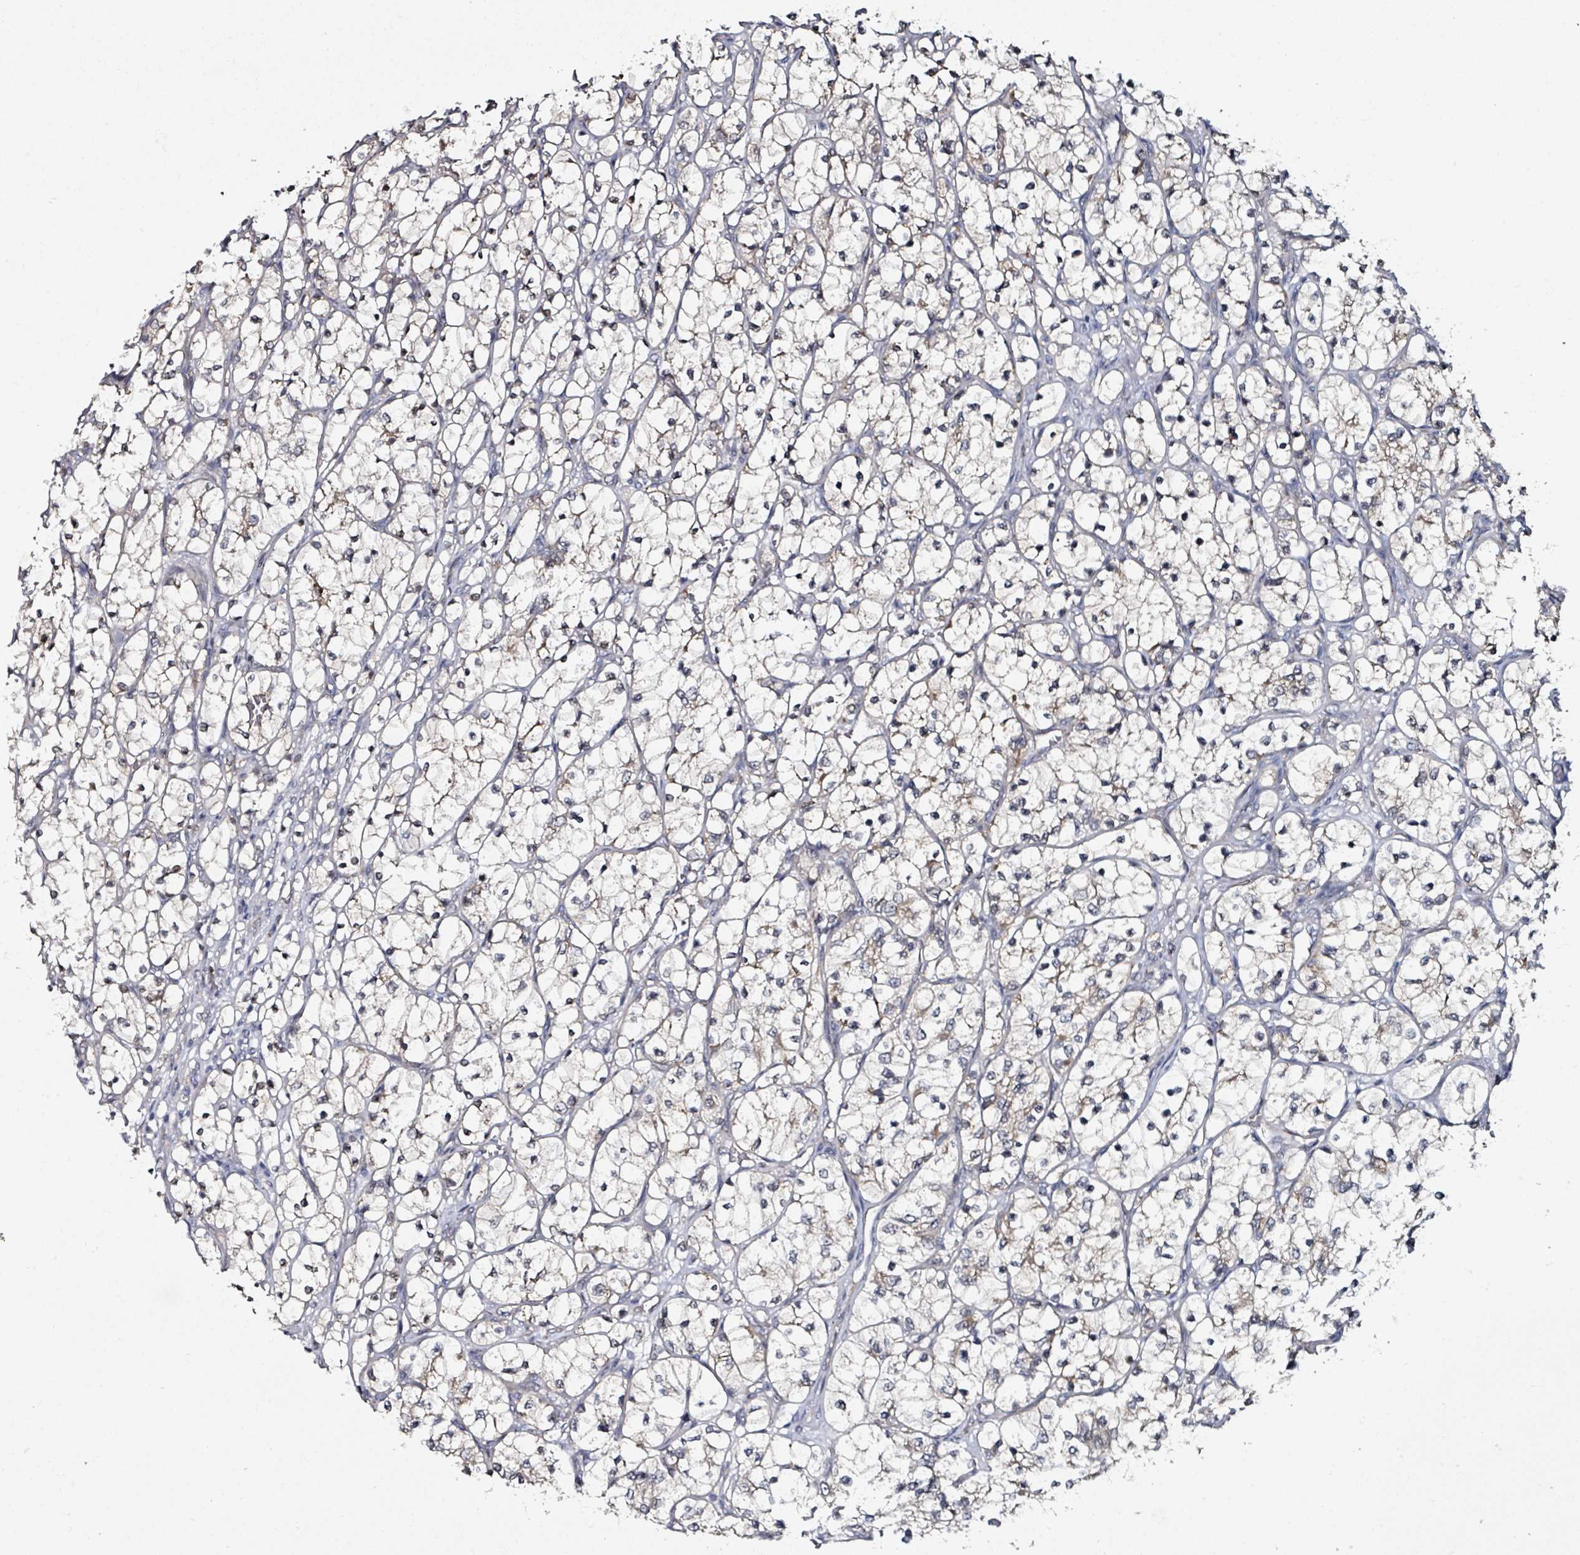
{"staining": {"intensity": "weak", "quantity": "25%-75%", "location": "nuclear"}, "tissue": "renal cancer", "cell_type": "Tumor cells", "image_type": "cancer", "snomed": [{"axis": "morphology", "description": "Adenocarcinoma, NOS"}, {"axis": "topography", "description": "Kidney"}], "caption": "The micrograph demonstrates a brown stain indicating the presence of a protein in the nuclear of tumor cells in renal cancer (adenocarcinoma).", "gene": "B3GAT3", "patient": {"sex": "female", "age": 69}}